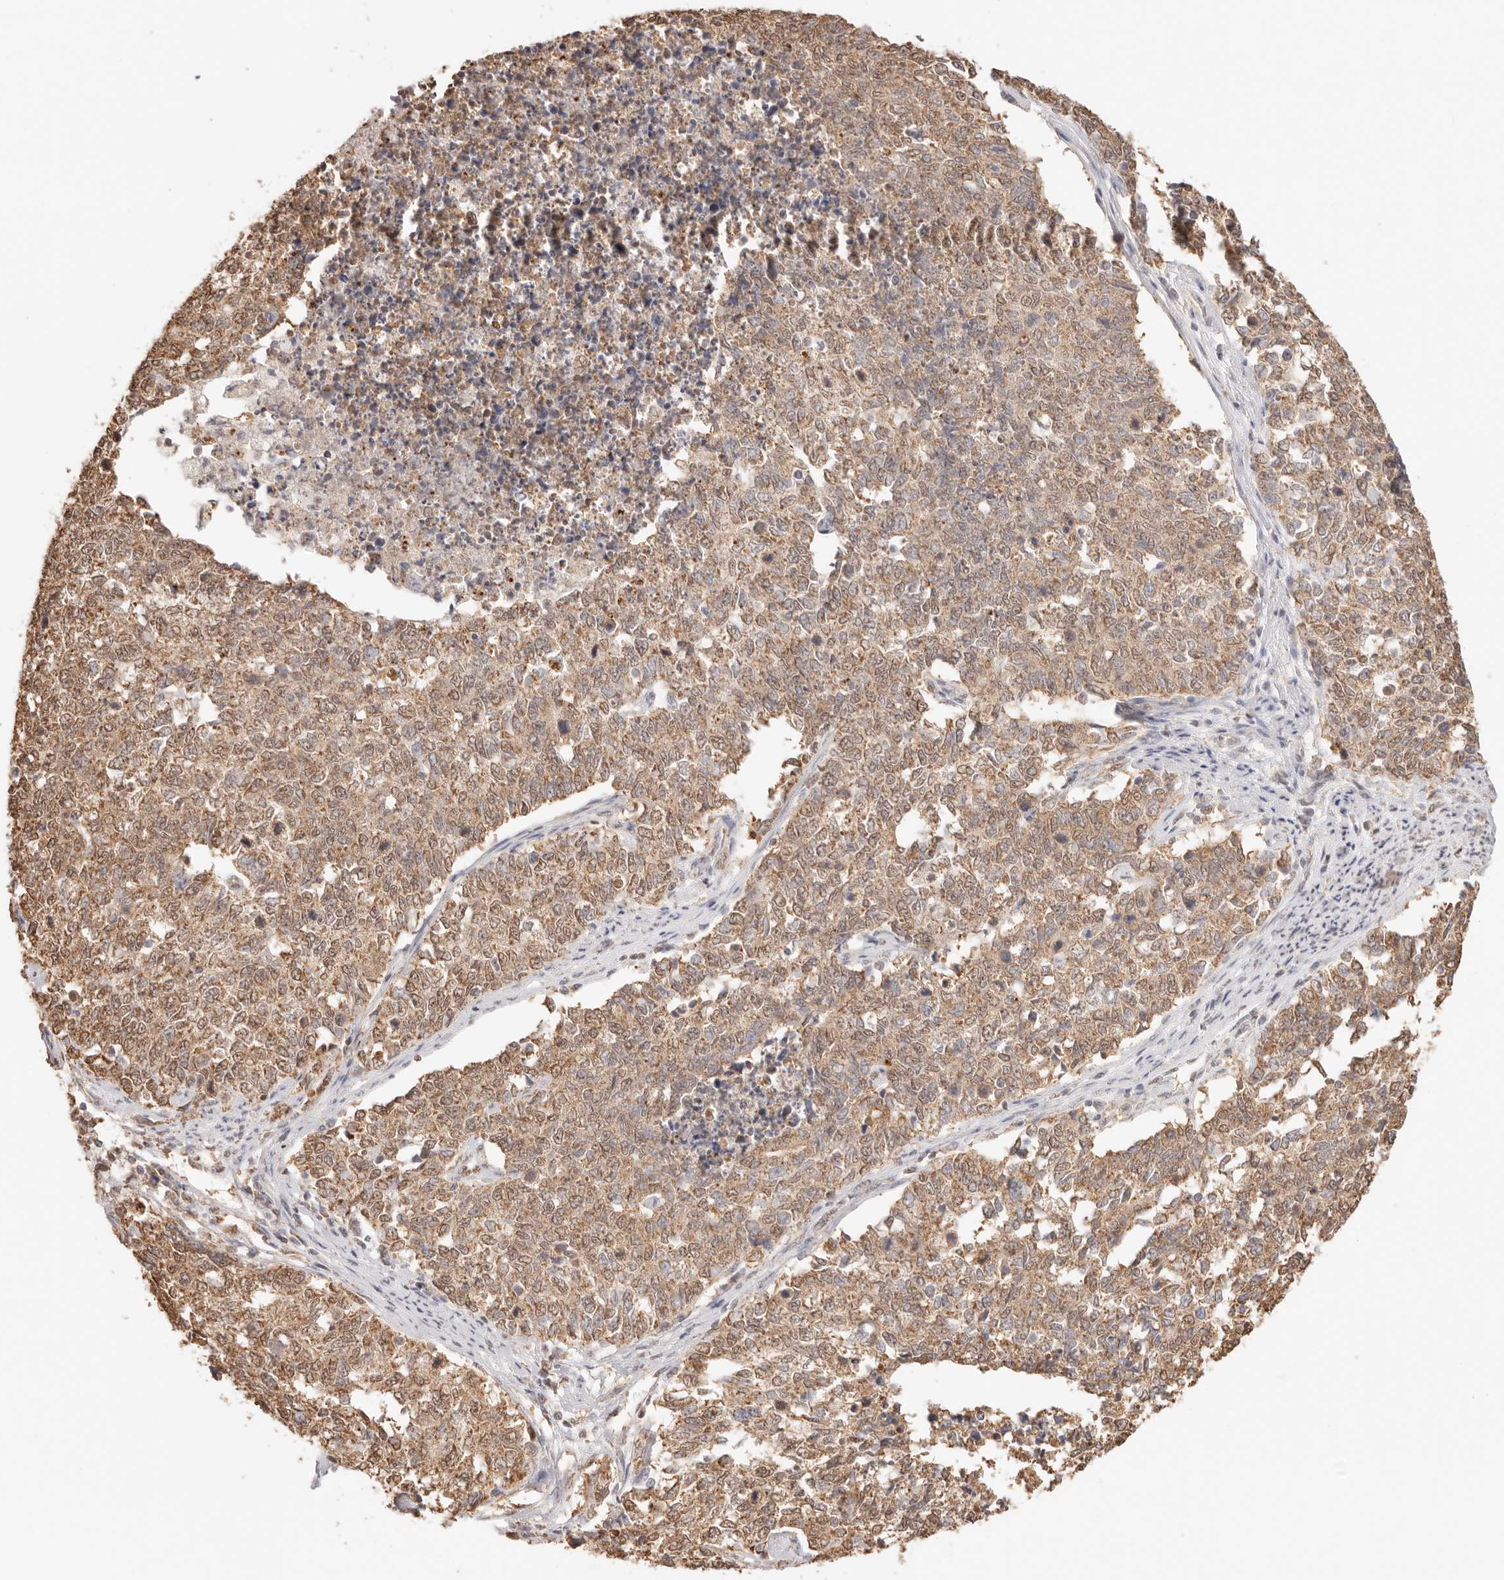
{"staining": {"intensity": "moderate", "quantity": ">75%", "location": "cytoplasmic/membranous,nuclear"}, "tissue": "cervical cancer", "cell_type": "Tumor cells", "image_type": "cancer", "snomed": [{"axis": "morphology", "description": "Squamous cell carcinoma, NOS"}, {"axis": "topography", "description": "Cervix"}], "caption": "DAB (3,3'-diaminobenzidine) immunohistochemical staining of cervical squamous cell carcinoma exhibits moderate cytoplasmic/membranous and nuclear protein positivity in approximately >75% of tumor cells.", "gene": "IL1R2", "patient": {"sex": "female", "age": 63}}